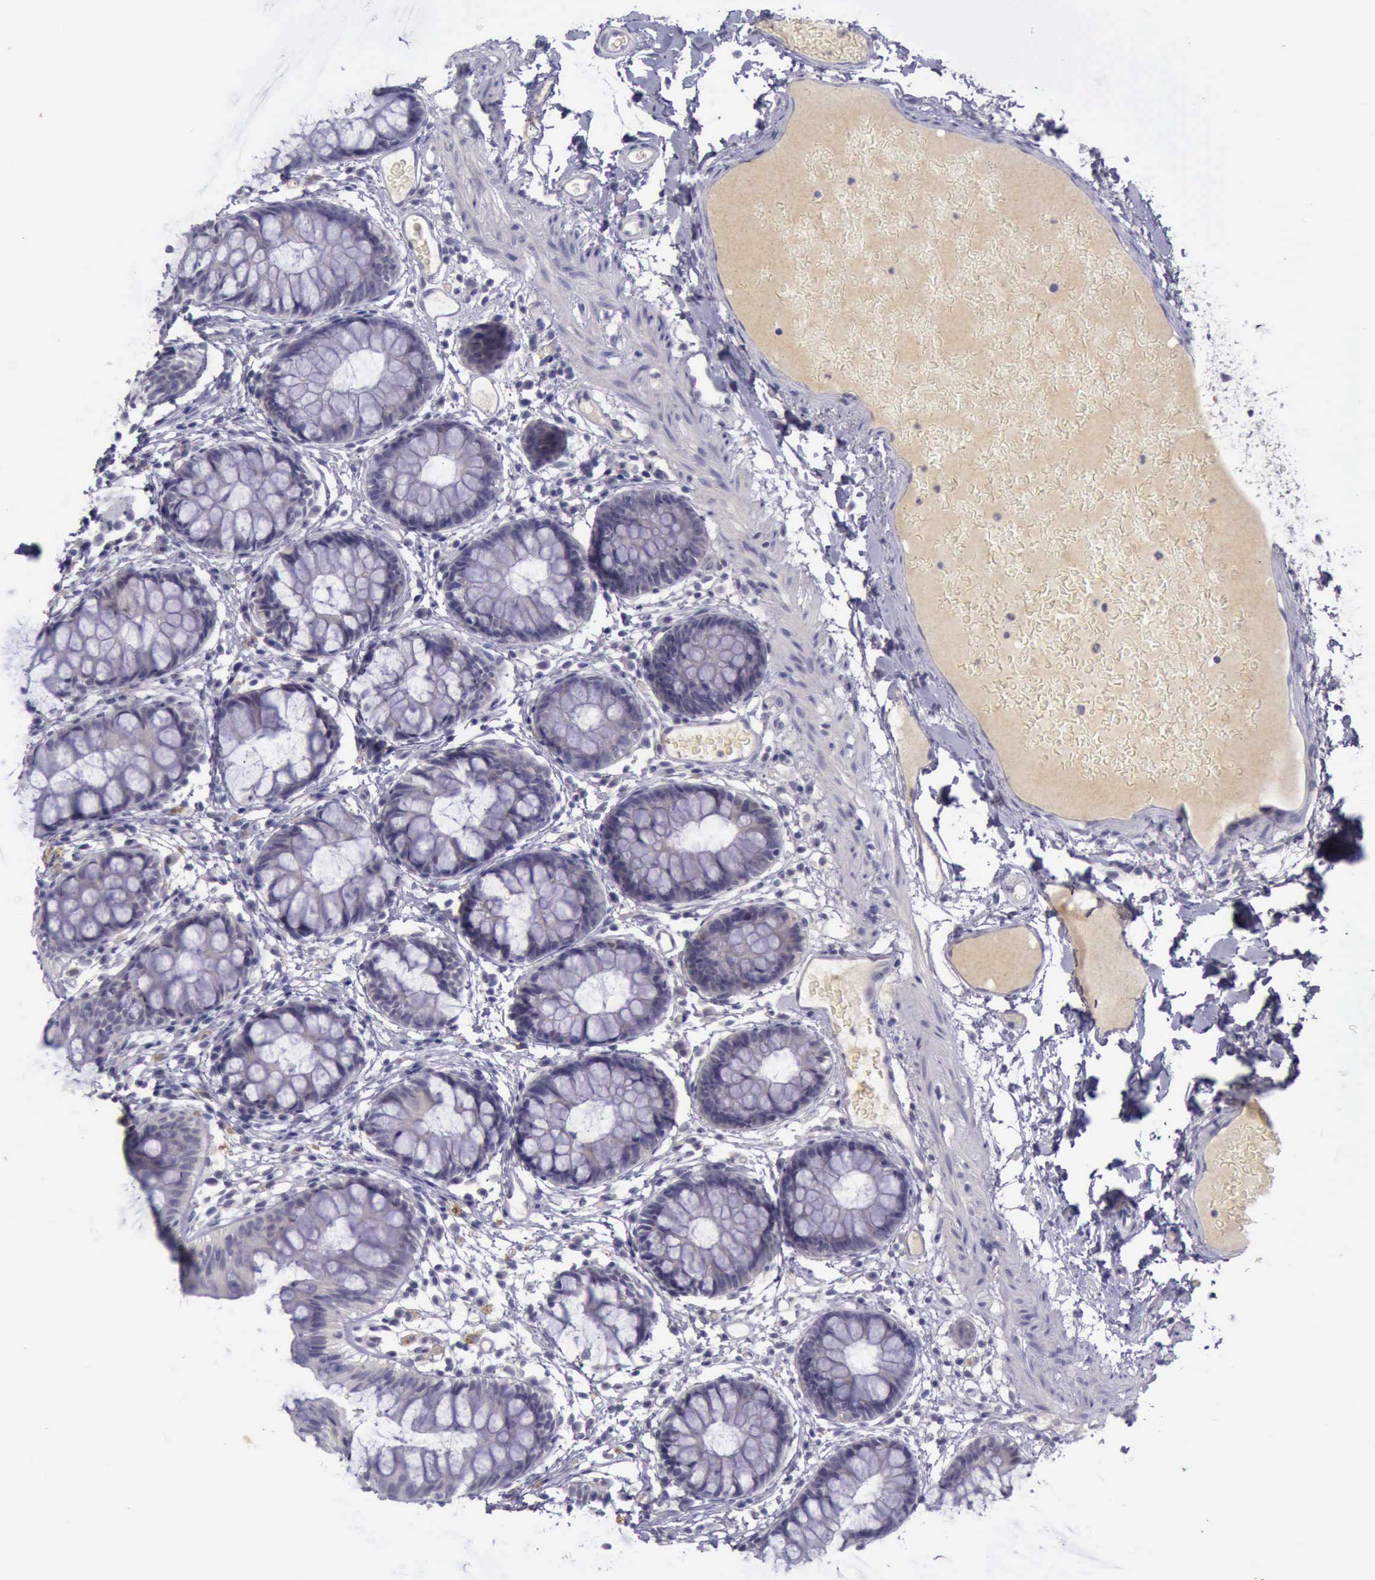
{"staining": {"intensity": "negative", "quantity": "none", "location": "none"}, "tissue": "colon", "cell_type": "Endothelial cells", "image_type": "normal", "snomed": [{"axis": "morphology", "description": "Normal tissue, NOS"}, {"axis": "topography", "description": "Smooth muscle"}, {"axis": "topography", "description": "Colon"}], "caption": "Immunohistochemical staining of normal human colon displays no significant expression in endothelial cells. The staining is performed using DAB brown chromogen with nuclei counter-stained in using hematoxylin.", "gene": "ARNT2", "patient": {"sex": "male", "age": 67}}